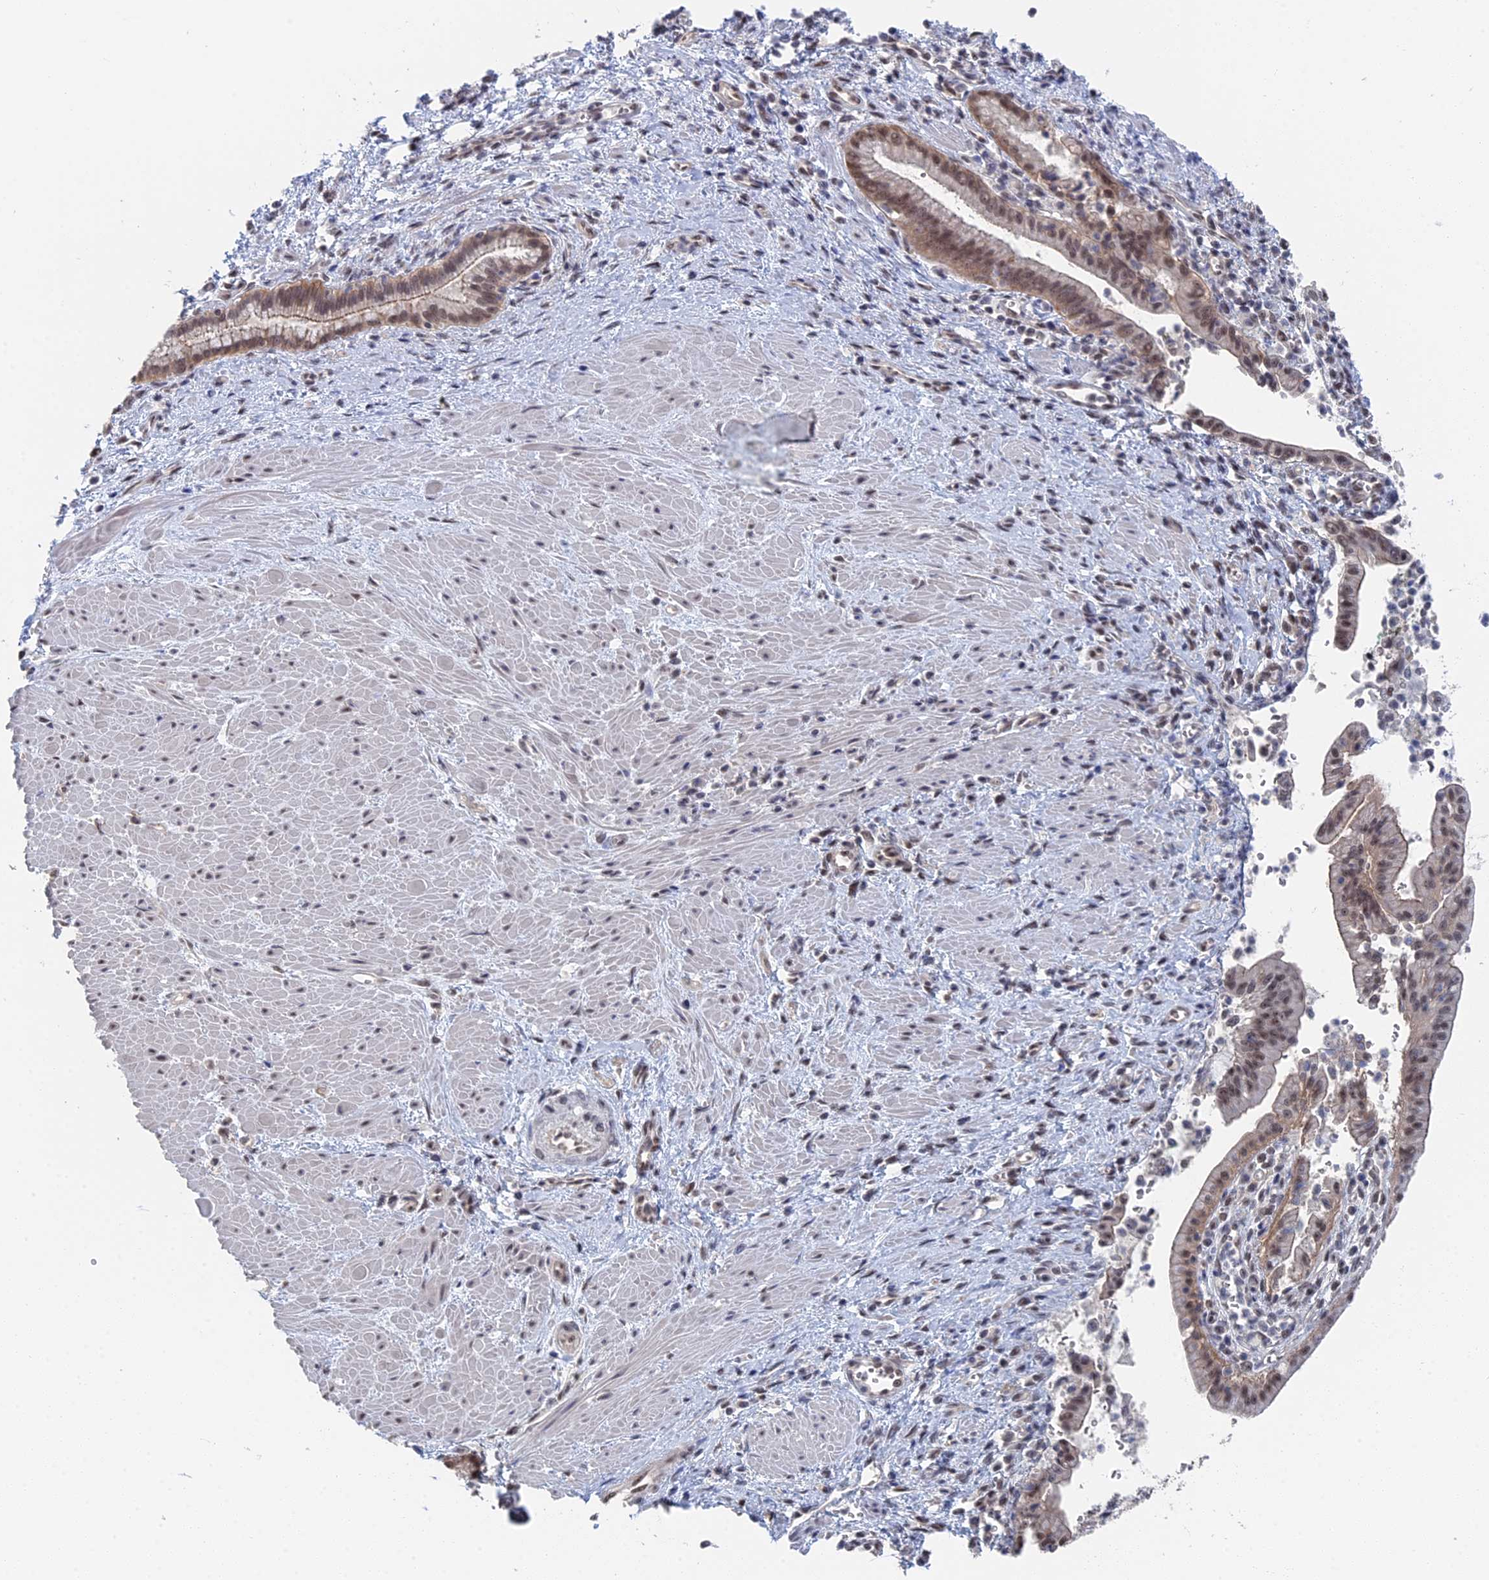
{"staining": {"intensity": "moderate", "quantity": ">75%", "location": "nuclear"}, "tissue": "pancreatic cancer", "cell_type": "Tumor cells", "image_type": "cancer", "snomed": [{"axis": "morphology", "description": "Adenocarcinoma, NOS"}, {"axis": "topography", "description": "Pancreas"}], "caption": "Immunohistochemical staining of human pancreatic cancer reveals moderate nuclear protein positivity in approximately >75% of tumor cells.", "gene": "TSSC4", "patient": {"sex": "male", "age": 78}}